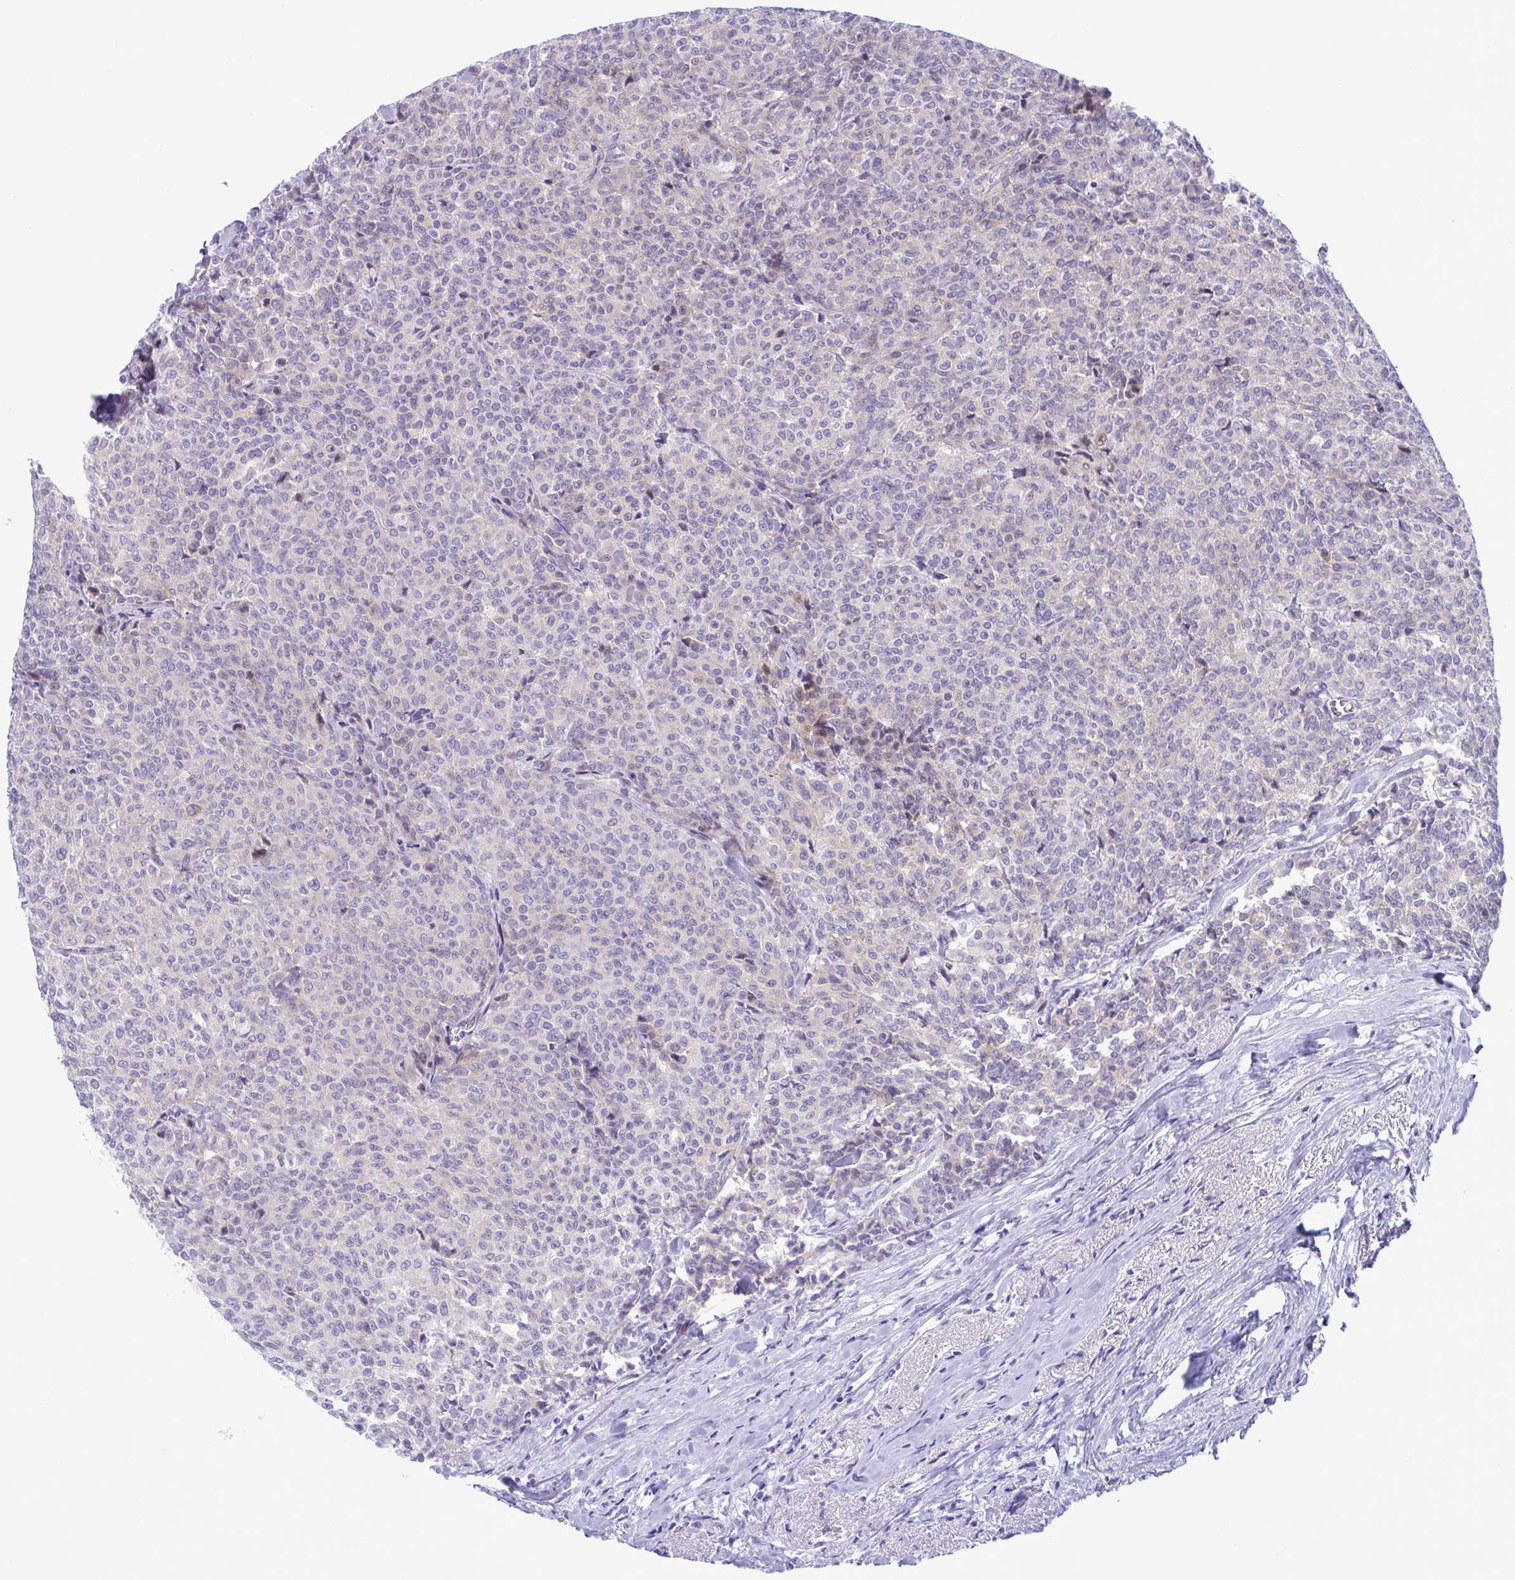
{"staining": {"intensity": "negative", "quantity": "none", "location": "none"}, "tissue": "breast cancer", "cell_type": "Tumor cells", "image_type": "cancer", "snomed": [{"axis": "morphology", "description": "Duct carcinoma"}, {"axis": "topography", "description": "Breast"}], "caption": "Human intraductal carcinoma (breast) stained for a protein using immunohistochemistry displays no expression in tumor cells.", "gene": "TTC30B", "patient": {"sex": "female", "age": 91}}